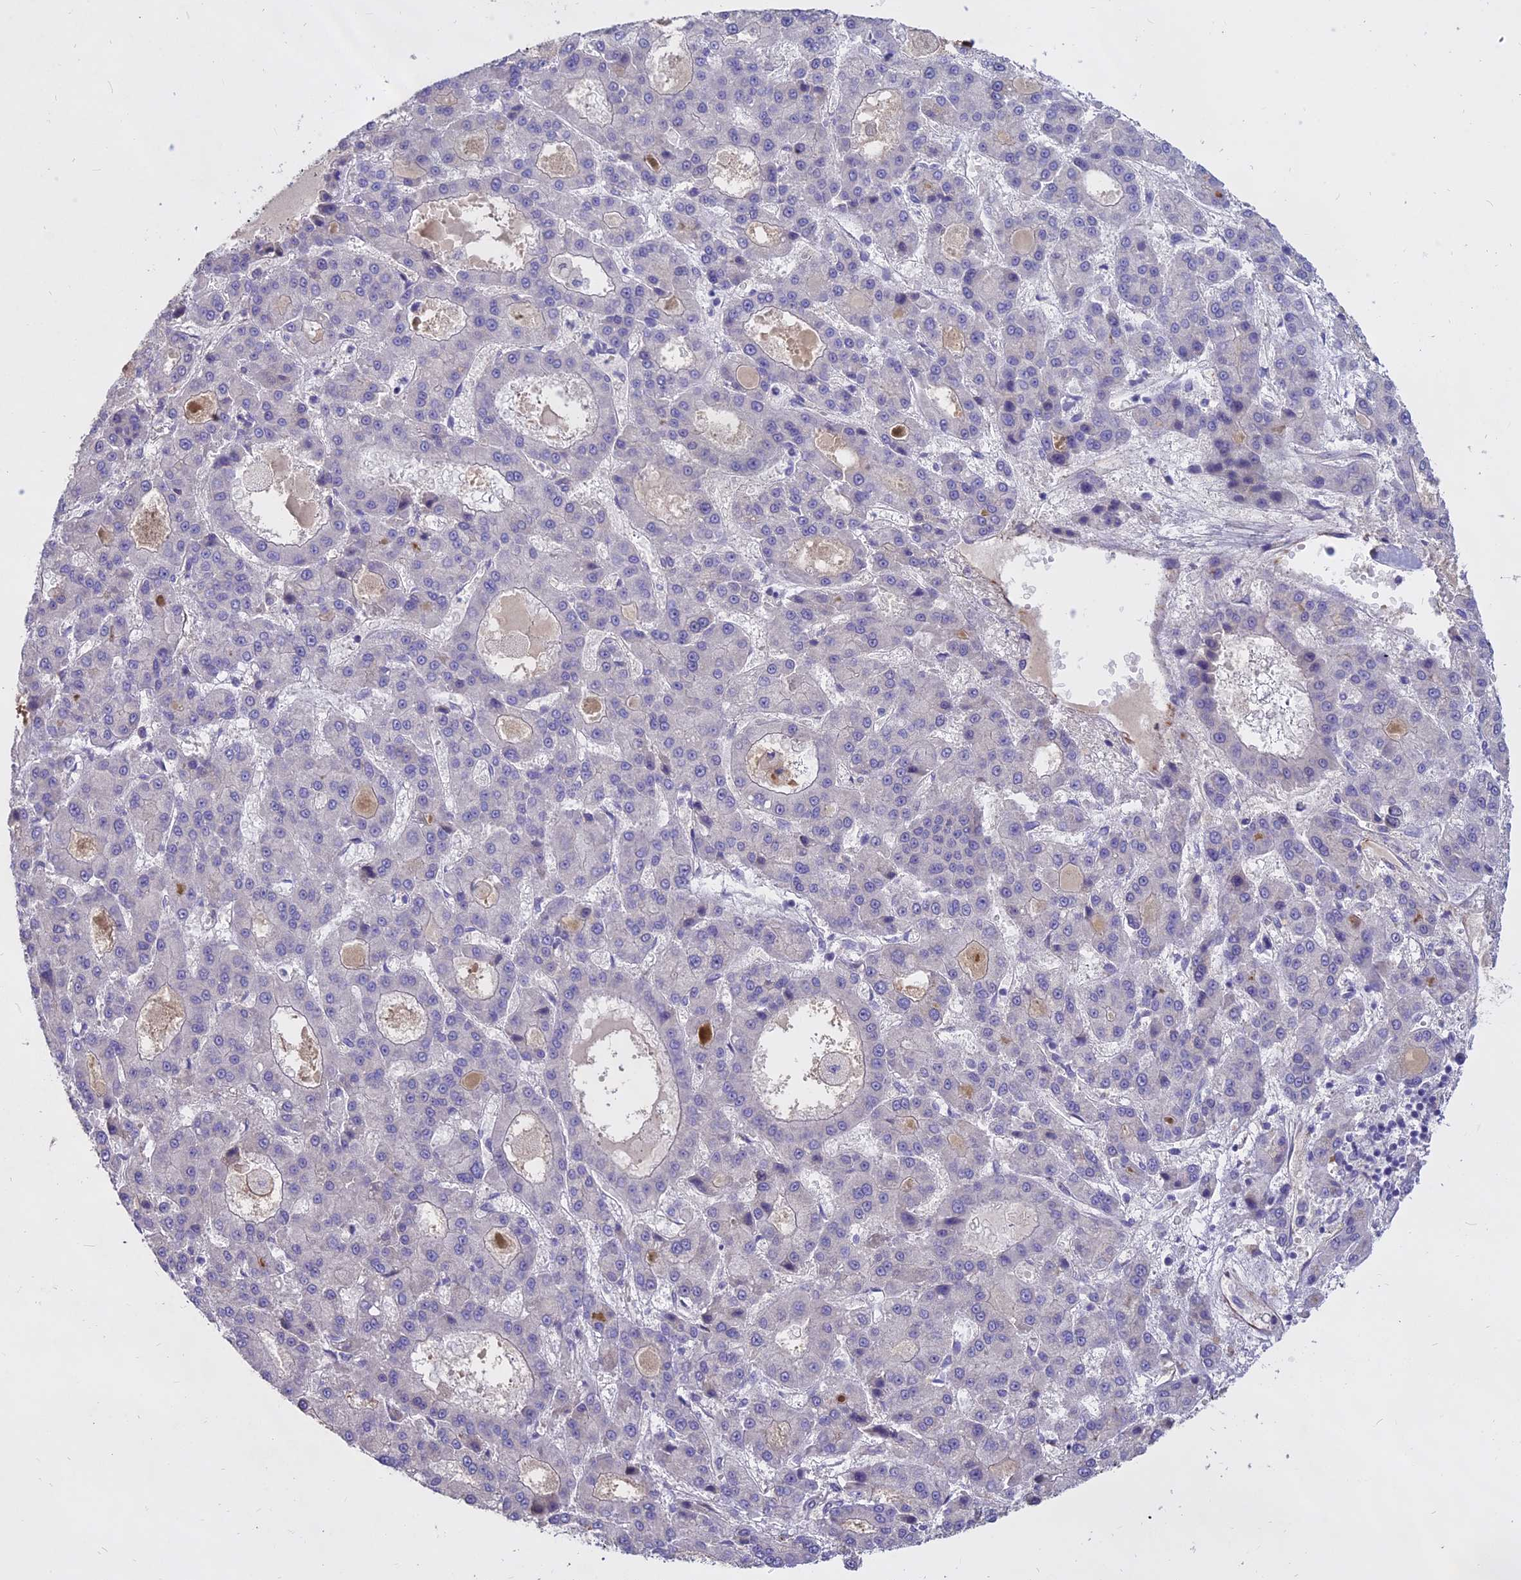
{"staining": {"intensity": "negative", "quantity": "none", "location": "none"}, "tissue": "liver cancer", "cell_type": "Tumor cells", "image_type": "cancer", "snomed": [{"axis": "morphology", "description": "Carcinoma, Hepatocellular, NOS"}, {"axis": "topography", "description": "Liver"}], "caption": "Immunohistochemical staining of human liver hepatocellular carcinoma demonstrates no significant positivity in tumor cells. Brightfield microscopy of IHC stained with DAB (3,3'-diaminobenzidine) (brown) and hematoxylin (blue), captured at high magnification.", "gene": "WFDC2", "patient": {"sex": "male", "age": 70}}